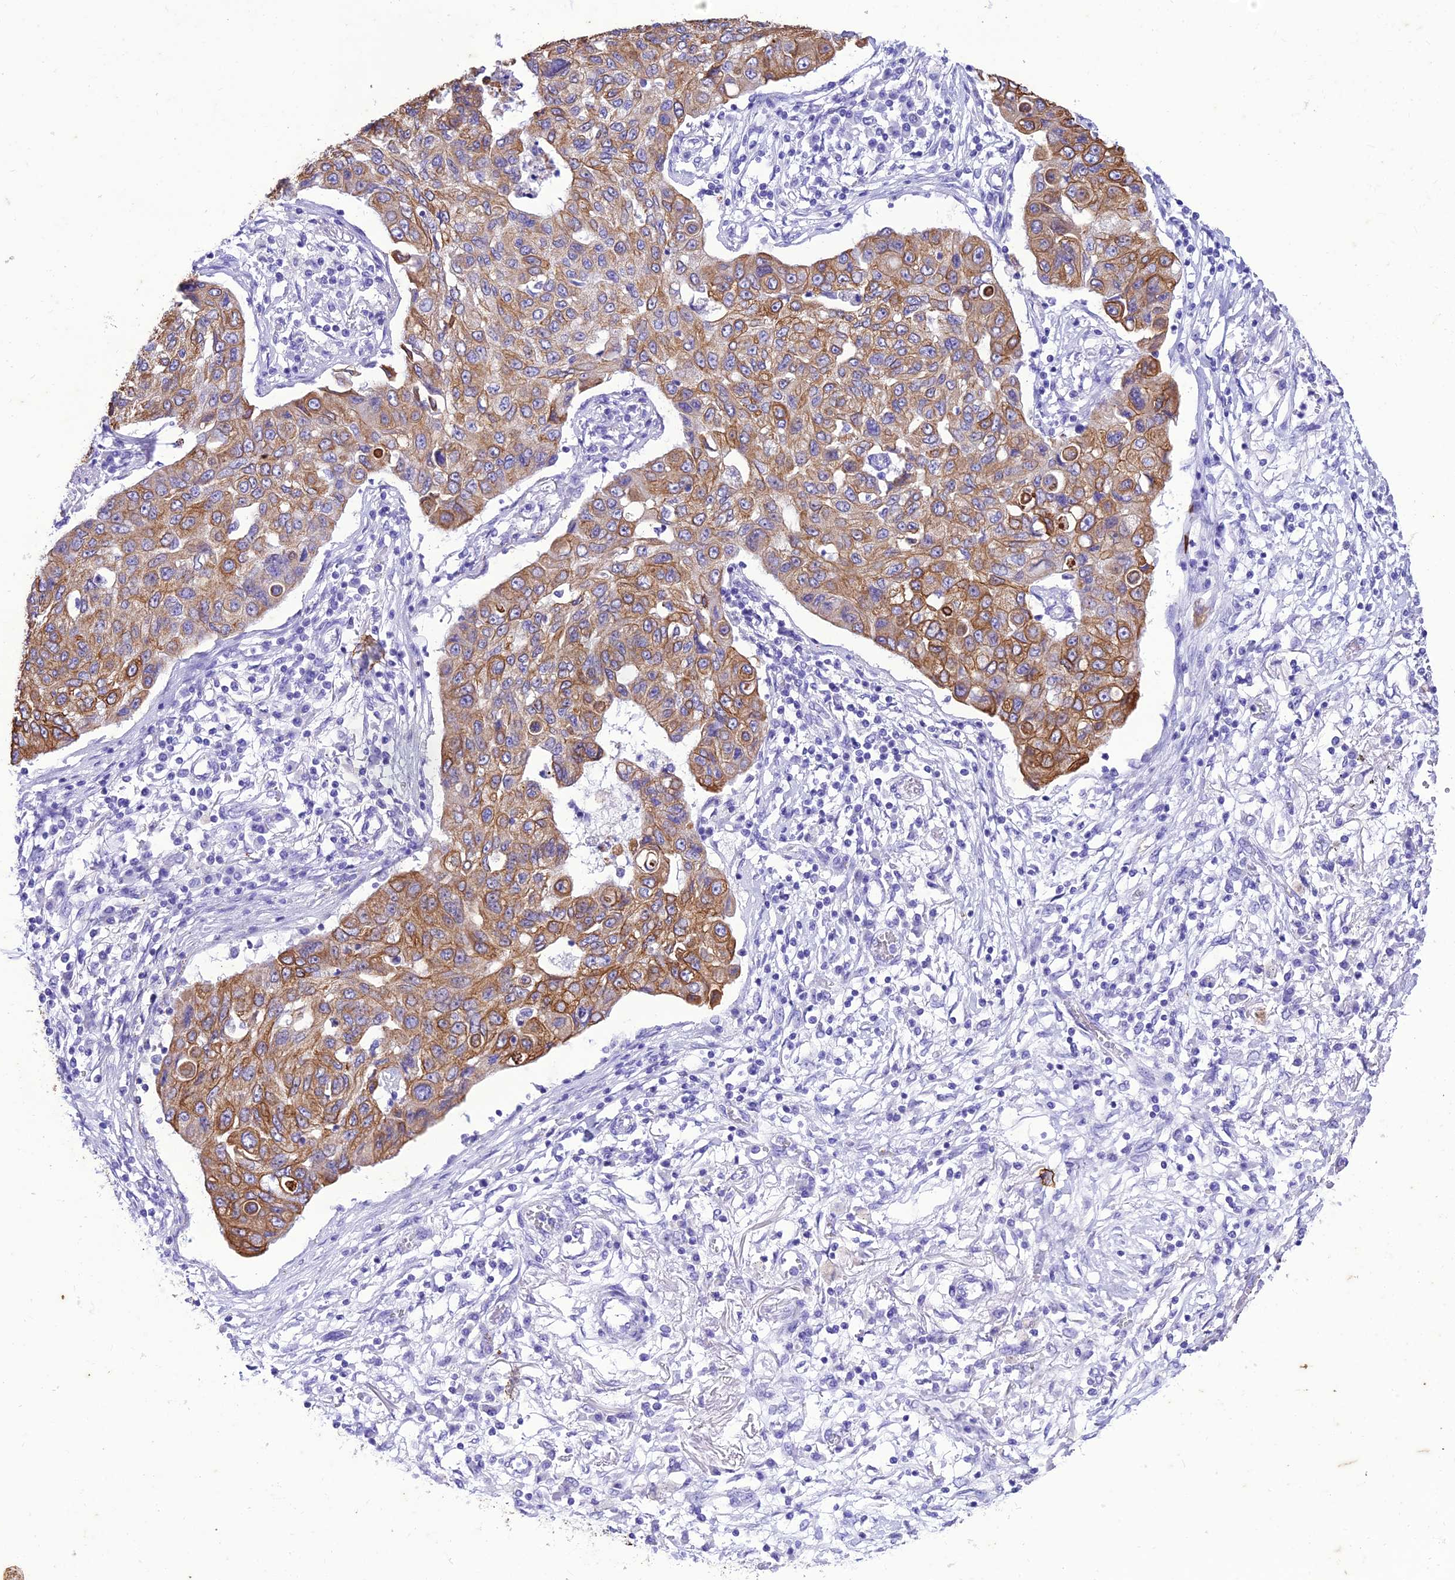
{"staining": {"intensity": "moderate", "quantity": ">75%", "location": "cytoplasmic/membranous"}, "tissue": "lung cancer", "cell_type": "Tumor cells", "image_type": "cancer", "snomed": [{"axis": "morphology", "description": "Squamous cell carcinoma, NOS"}, {"axis": "topography", "description": "Lung"}], "caption": "Squamous cell carcinoma (lung) stained for a protein displays moderate cytoplasmic/membranous positivity in tumor cells.", "gene": "VPS52", "patient": {"sex": "male", "age": 74}}